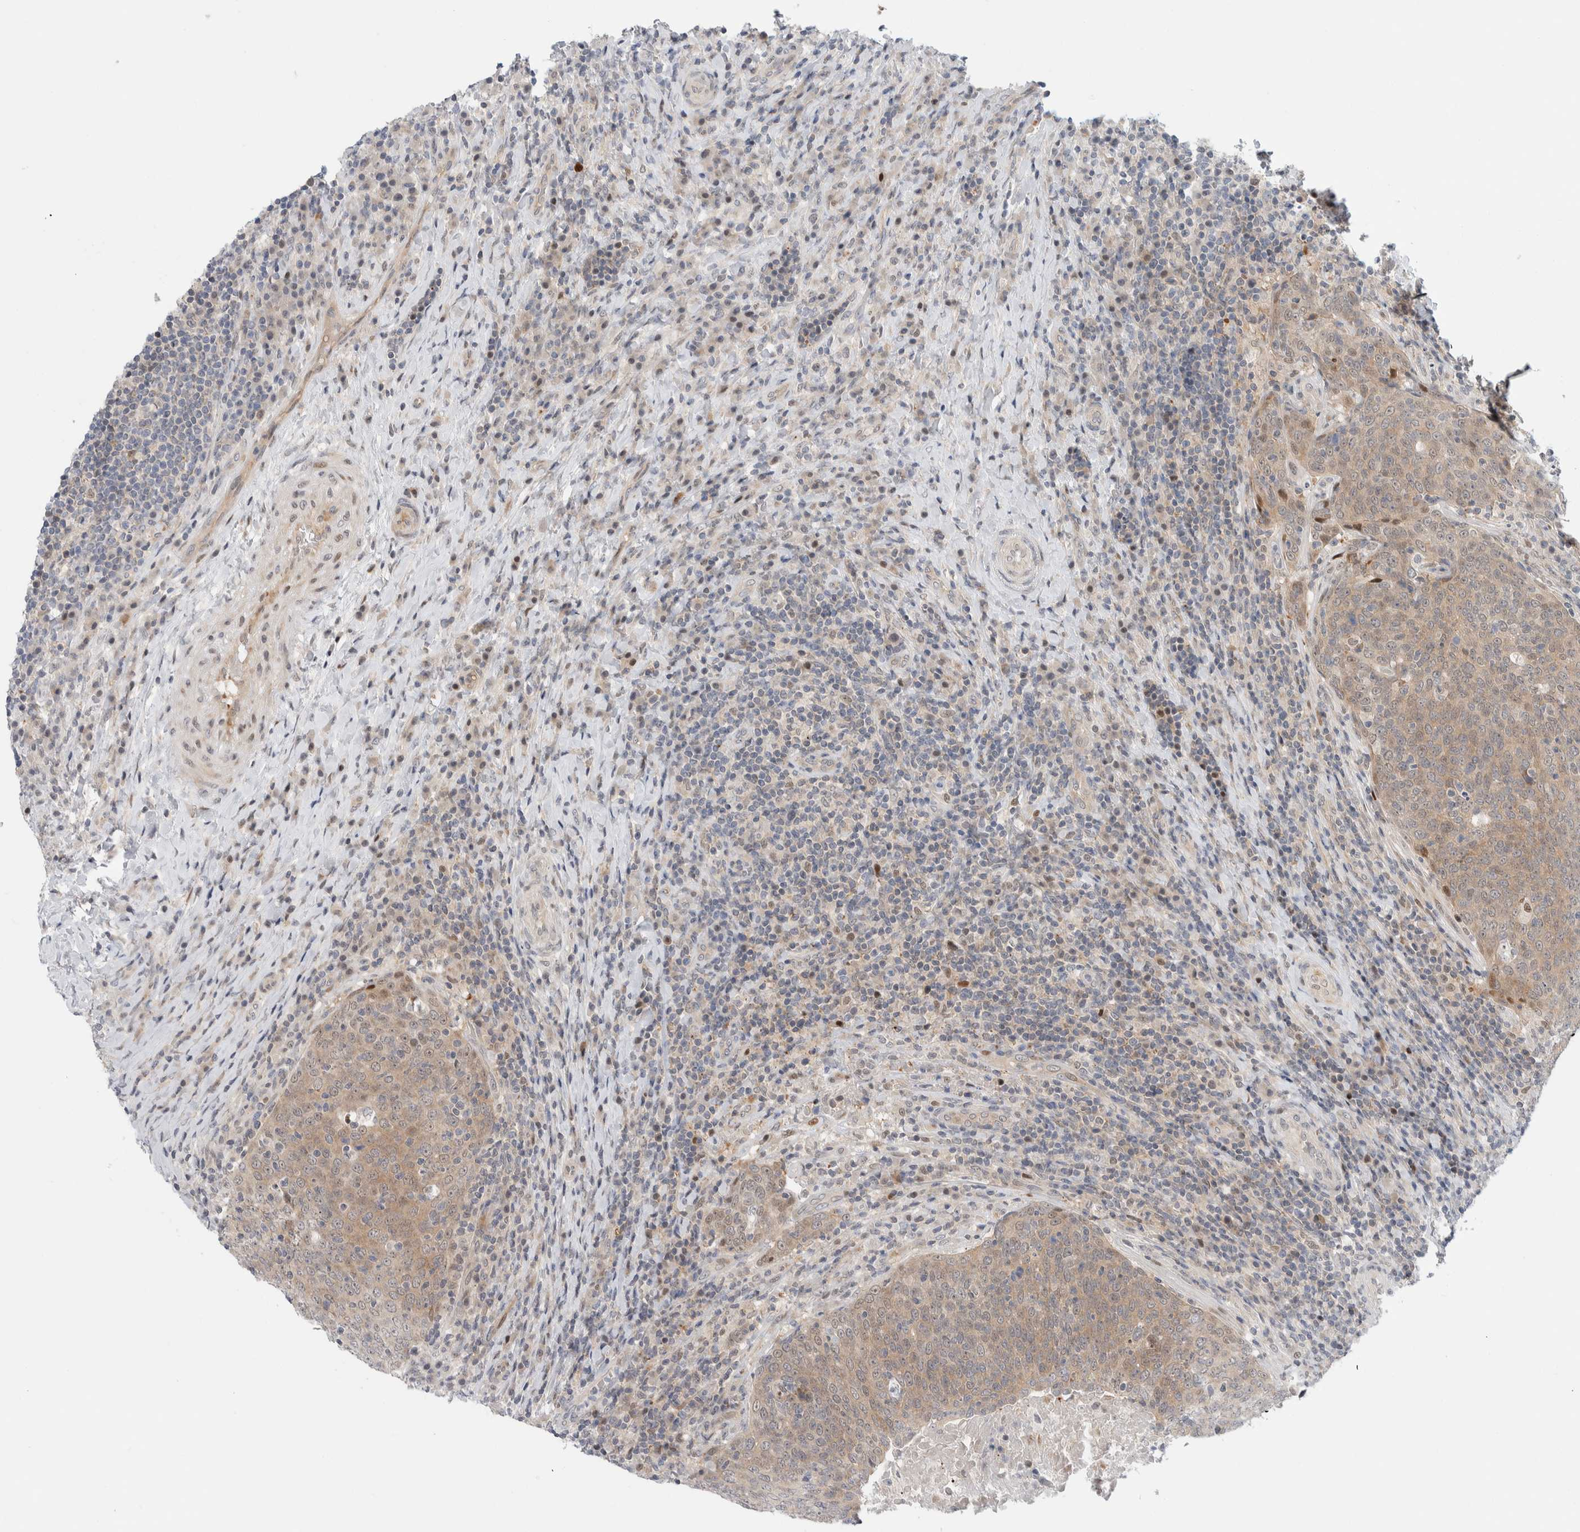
{"staining": {"intensity": "weak", "quantity": "25%-75%", "location": "cytoplasmic/membranous"}, "tissue": "head and neck cancer", "cell_type": "Tumor cells", "image_type": "cancer", "snomed": [{"axis": "morphology", "description": "Squamous cell carcinoma, NOS"}, {"axis": "morphology", "description": "Squamous cell carcinoma, metastatic, NOS"}, {"axis": "topography", "description": "Lymph node"}, {"axis": "topography", "description": "Head-Neck"}], "caption": "Immunohistochemistry (IHC) of head and neck metastatic squamous cell carcinoma shows low levels of weak cytoplasmic/membranous expression in approximately 25%-75% of tumor cells.", "gene": "NCR3LG1", "patient": {"sex": "male", "age": 62}}